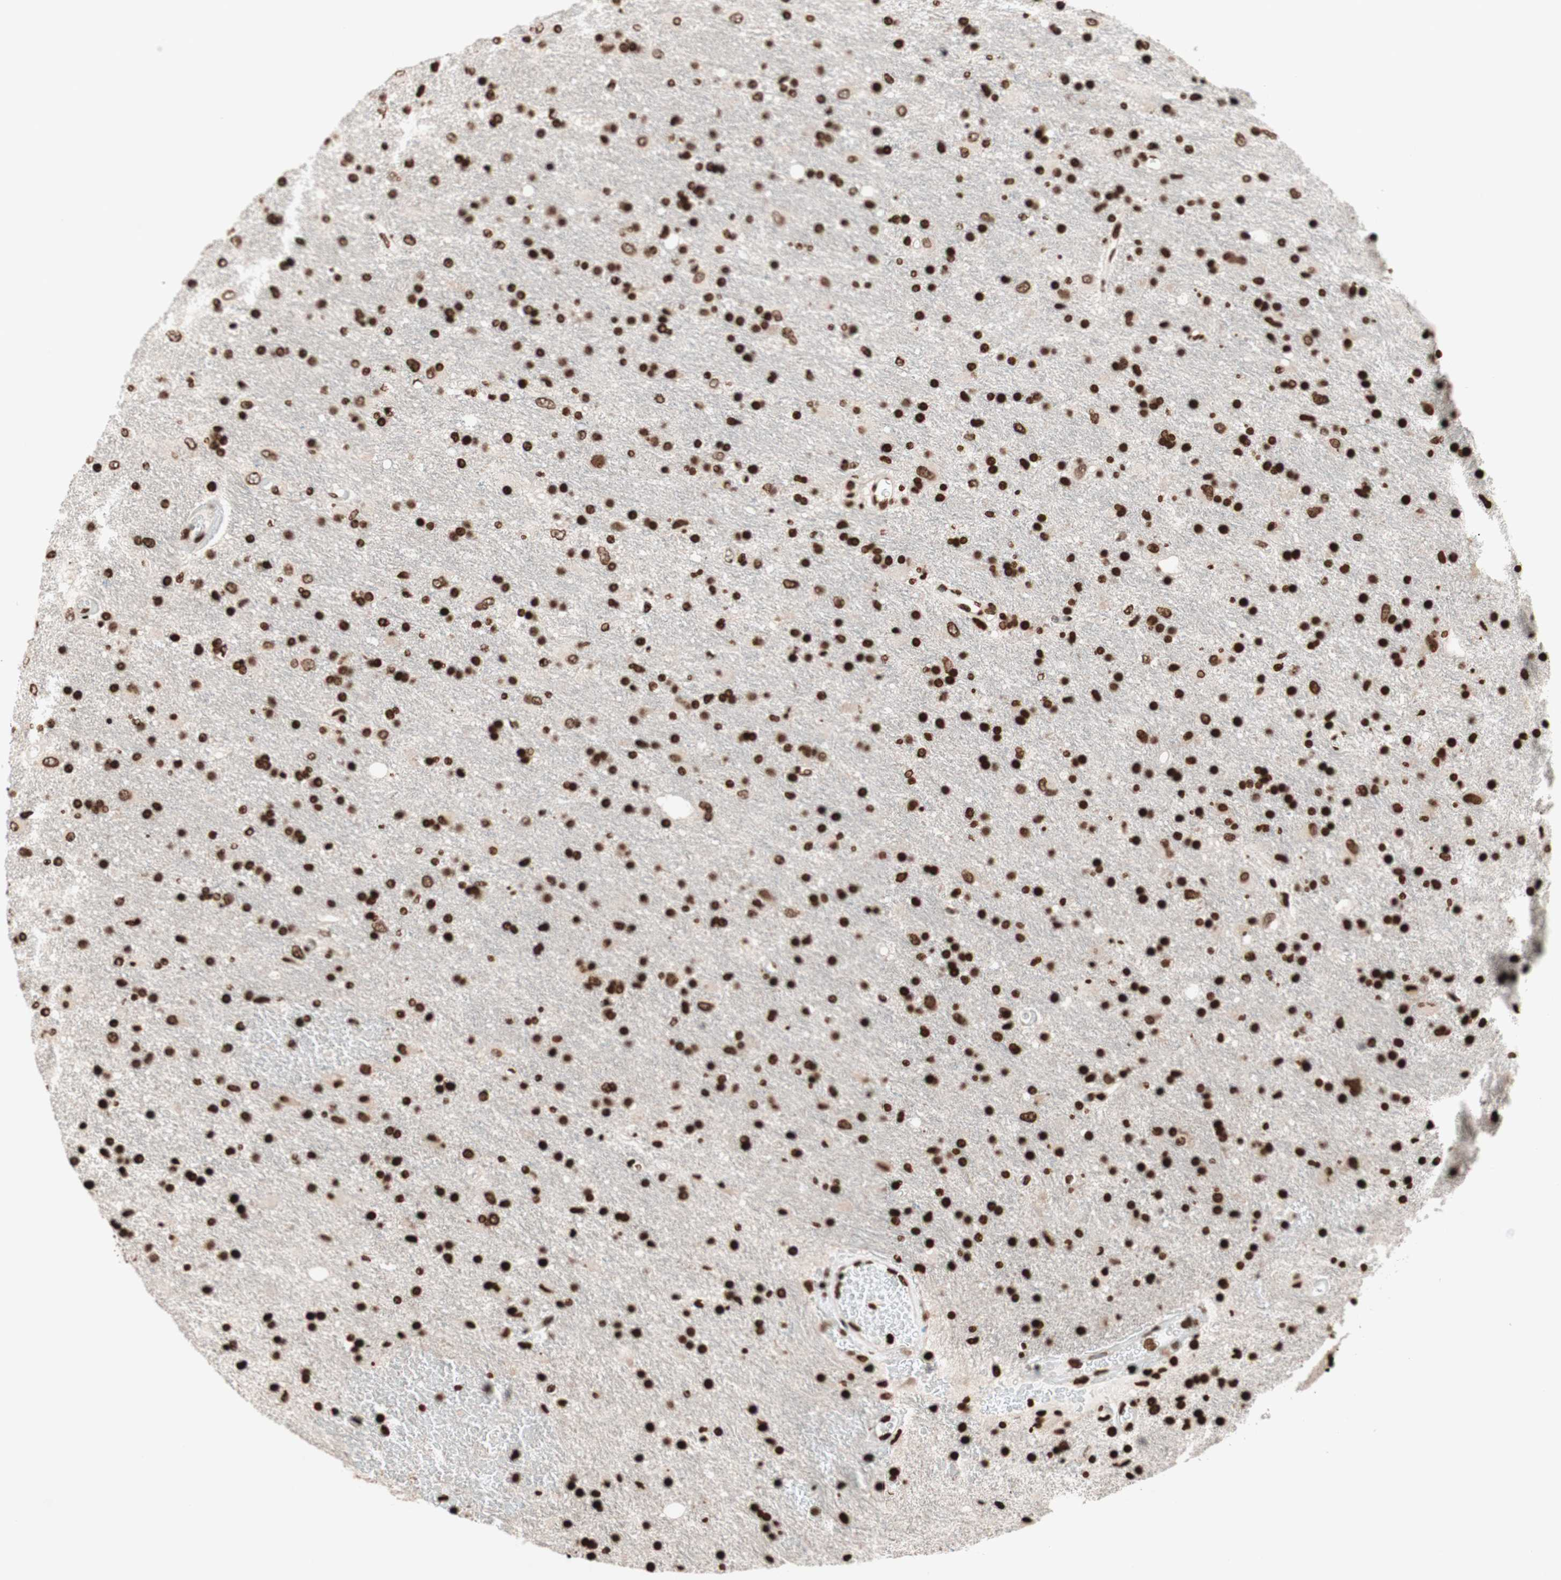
{"staining": {"intensity": "strong", "quantity": ">75%", "location": "nuclear"}, "tissue": "glioma", "cell_type": "Tumor cells", "image_type": "cancer", "snomed": [{"axis": "morphology", "description": "Glioma, malignant, Low grade"}, {"axis": "topography", "description": "Brain"}], "caption": "Brown immunohistochemical staining in low-grade glioma (malignant) shows strong nuclear expression in about >75% of tumor cells. (DAB (3,3'-diaminobenzidine) IHC with brightfield microscopy, high magnification).", "gene": "NCOA3", "patient": {"sex": "male", "age": 77}}